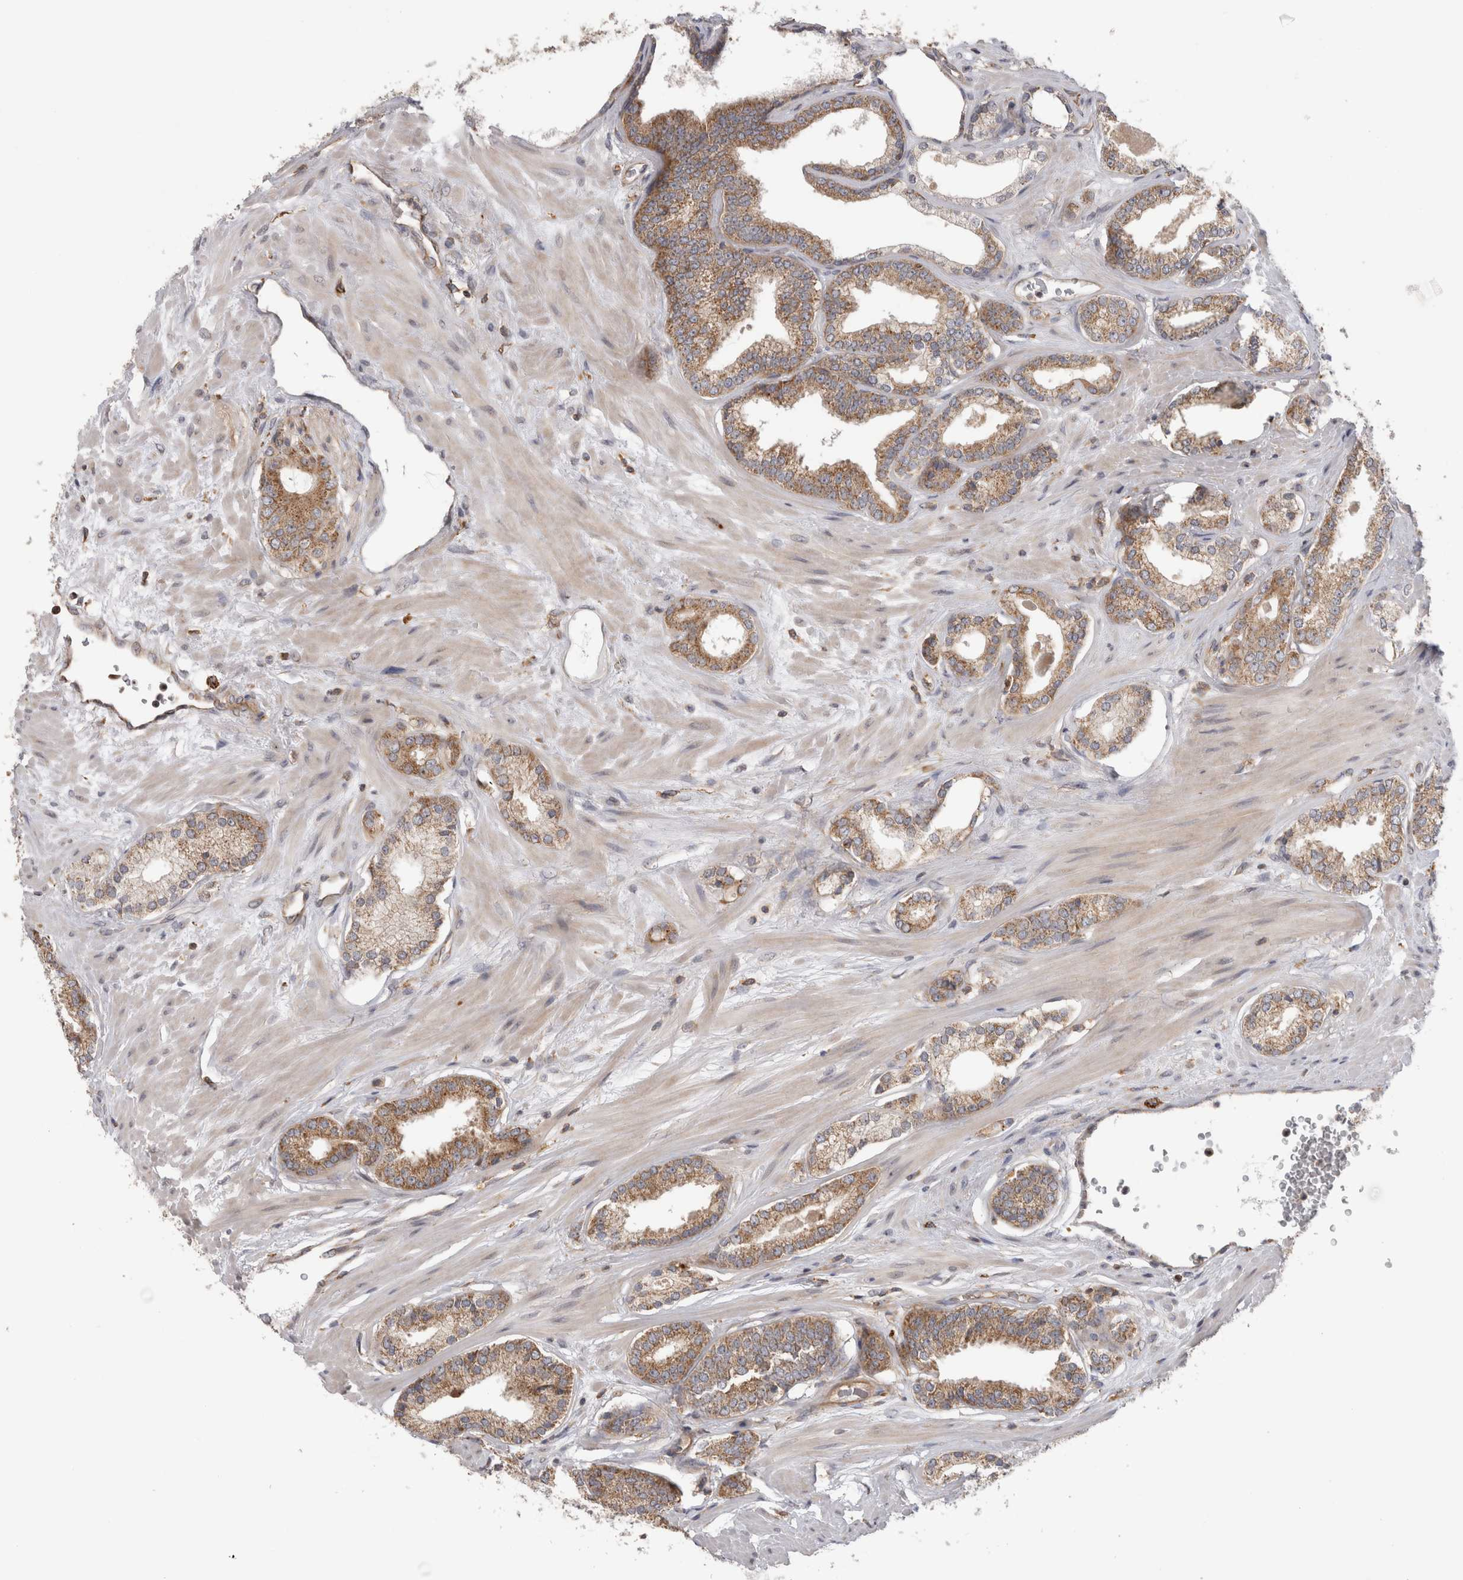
{"staining": {"intensity": "moderate", "quantity": ">75%", "location": "cytoplasmic/membranous"}, "tissue": "prostate cancer", "cell_type": "Tumor cells", "image_type": "cancer", "snomed": [{"axis": "morphology", "description": "Adenocarcinoma, Low grade"}, {"axis": "topography", "description": "Prostate"}], "caption": "A brown stain highlights moderate cytoplasmic/membranous staining of a protein in prostate cancer (adenocarcinoma (low-grade)) tumor cells. The staining was performed using DAB to visualize the protein expression in brown, while the nuclei were stained in blue with hematoxylin (Magnification: 20x).", "gene": "GRIK2", "patient": {"sex": "male", "age": 70}}